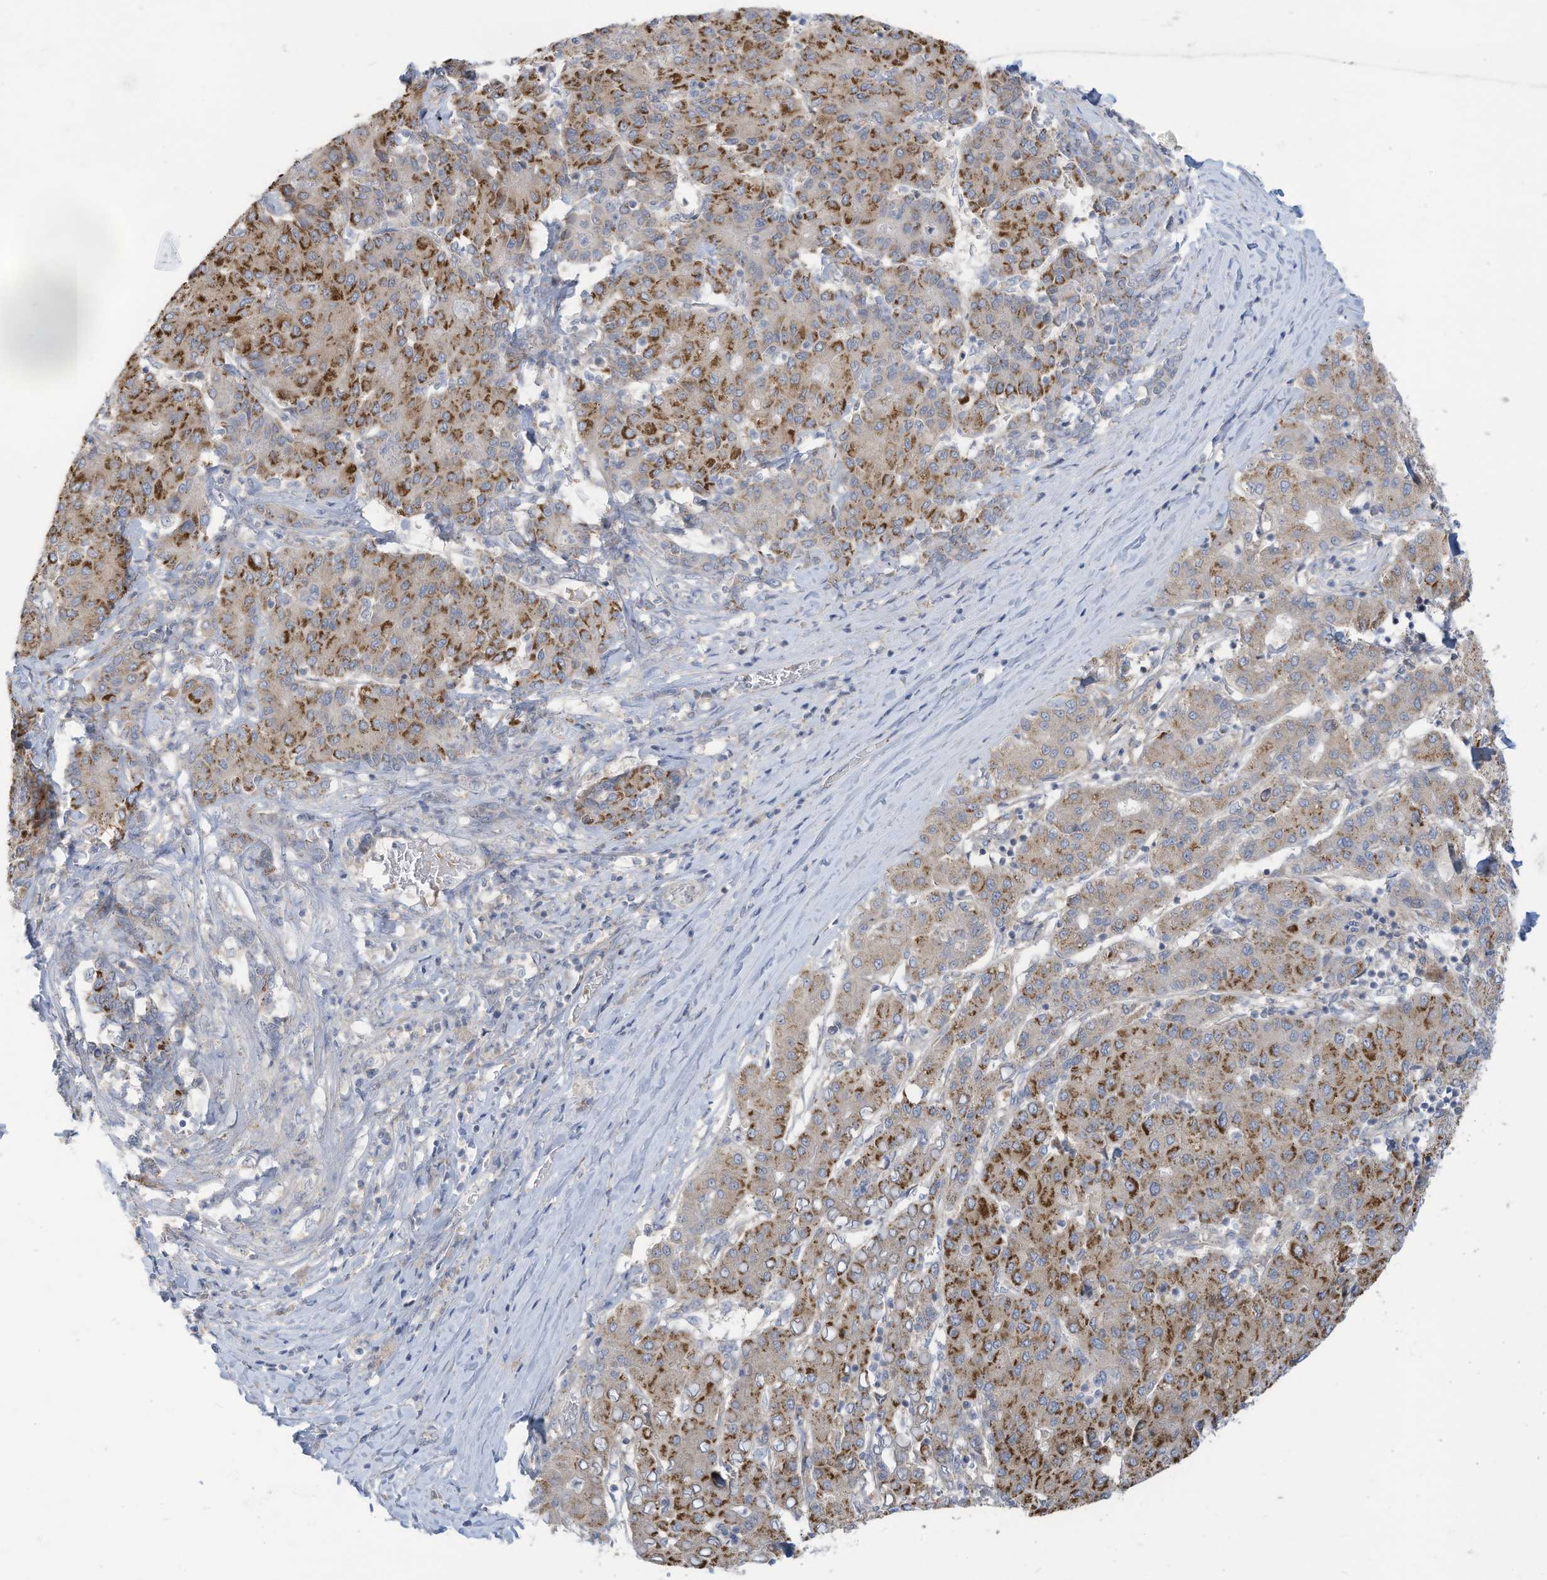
{"staining": {"intensity": "moderate", "quantity": ">75%", "location": "cytoplasmic/membranous"}, "tissue": "liver cancer", "cell_type": "Tumor cells", "image_type": "cancer", "snomed": [{"axis": "morphology", "description": "Carcinoma, Hepatocellular, NOS"}, {"axis": "topography", "description": "Liver"}], "caption": "Immunohistochemical staining of hepatocellular carcinoma (liver) shows medium levels of moderate cytoplasmic/membranous protein positivity in about >75% of tumor cells.", "gene": "ADAT2", "patient": {"sex": "male", "age": 65}}